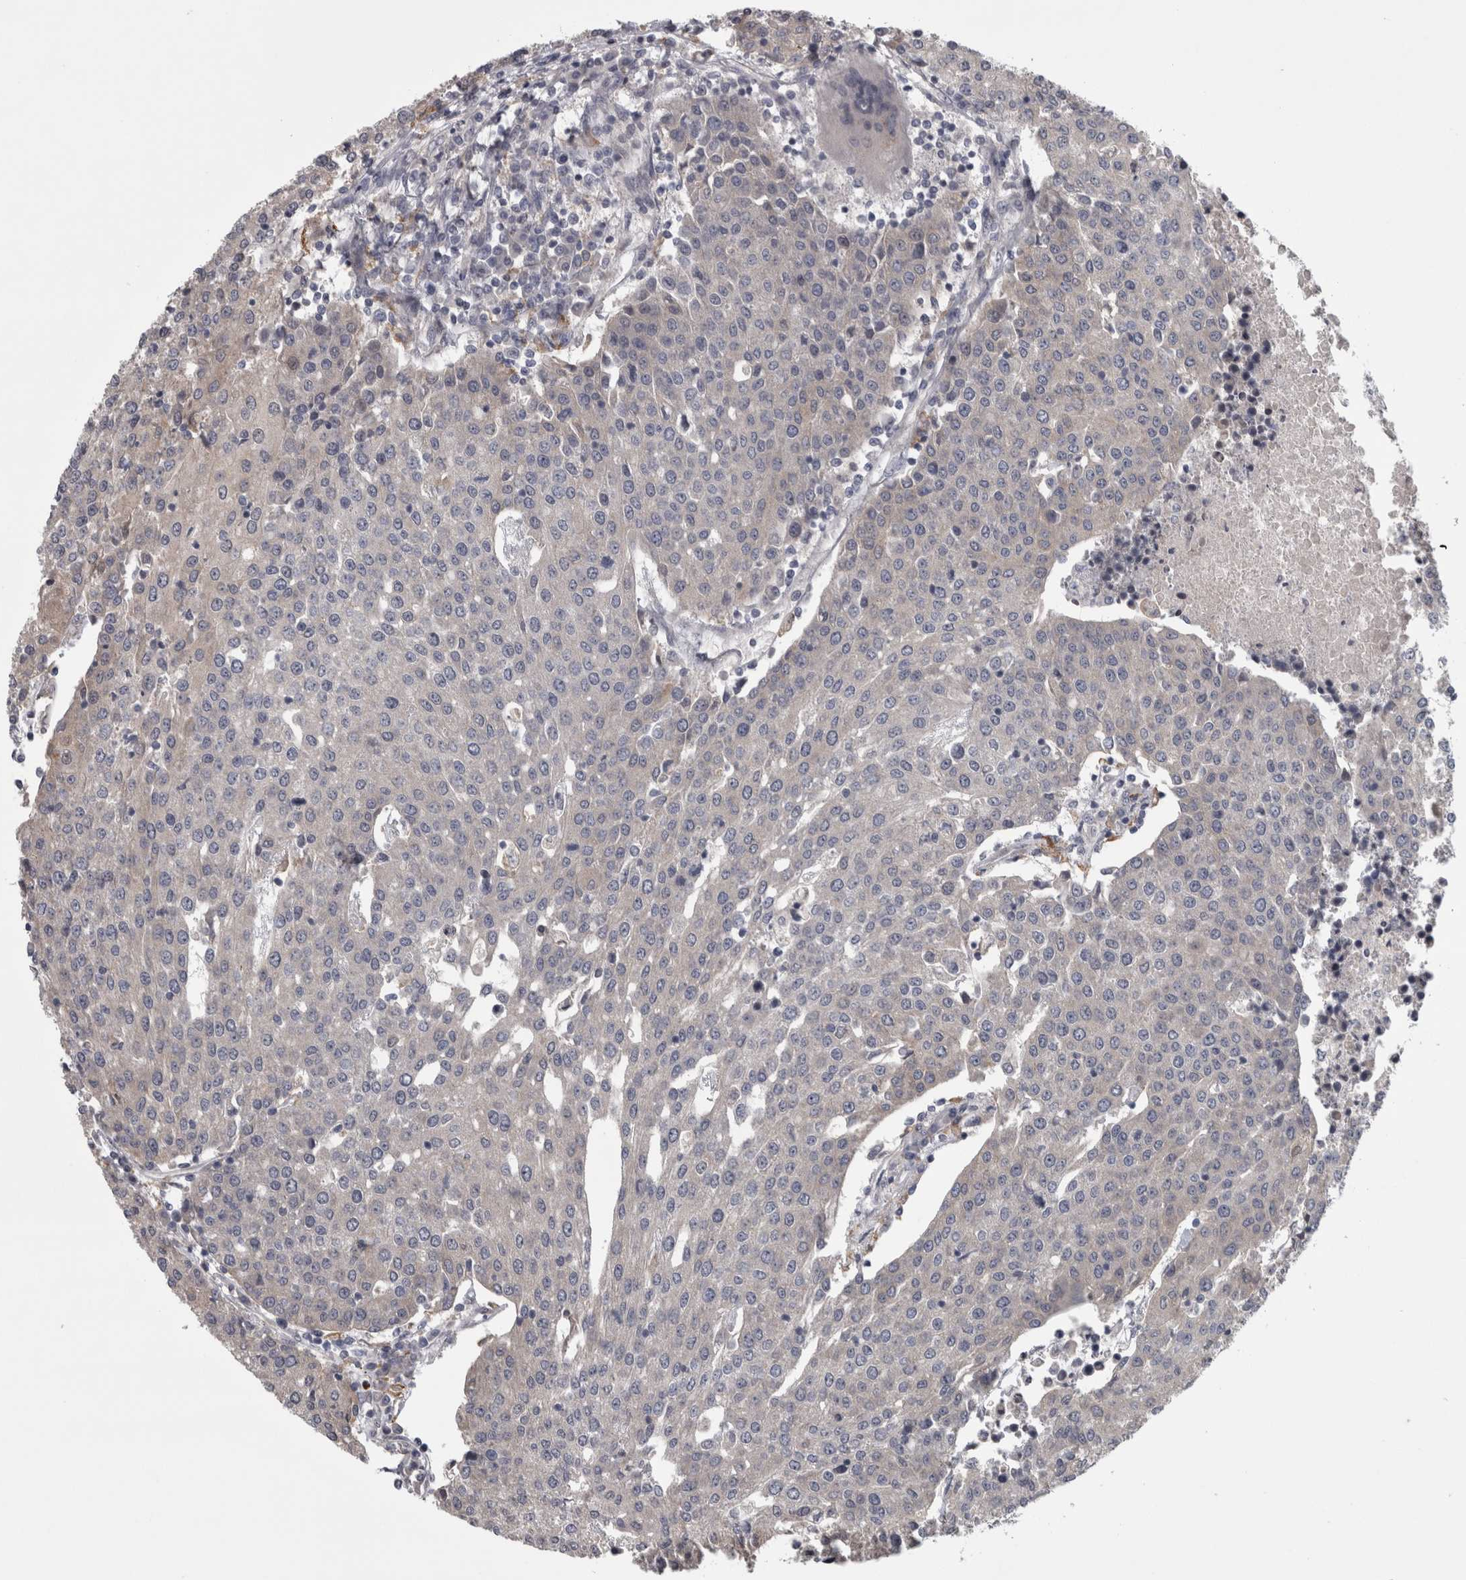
{"staining": {"intensity": "negative", "quantity": "none", "location": "none"}, "tissue": "urothelial cancer", "cell_type": "Tumor cells", "image_type": "cancer", "snomed": [{"axis": "morphology", "description": "Urothelial carcinoma, High grade"}, {"axis": "topography", "description": "Urinary bladder"}], "caption": "This is an IHC micrograph of urothelial cancer. There is no staining in tumor cells.", "gene": "PRKCI", "patient": {"sex": "female", "age": 85}}